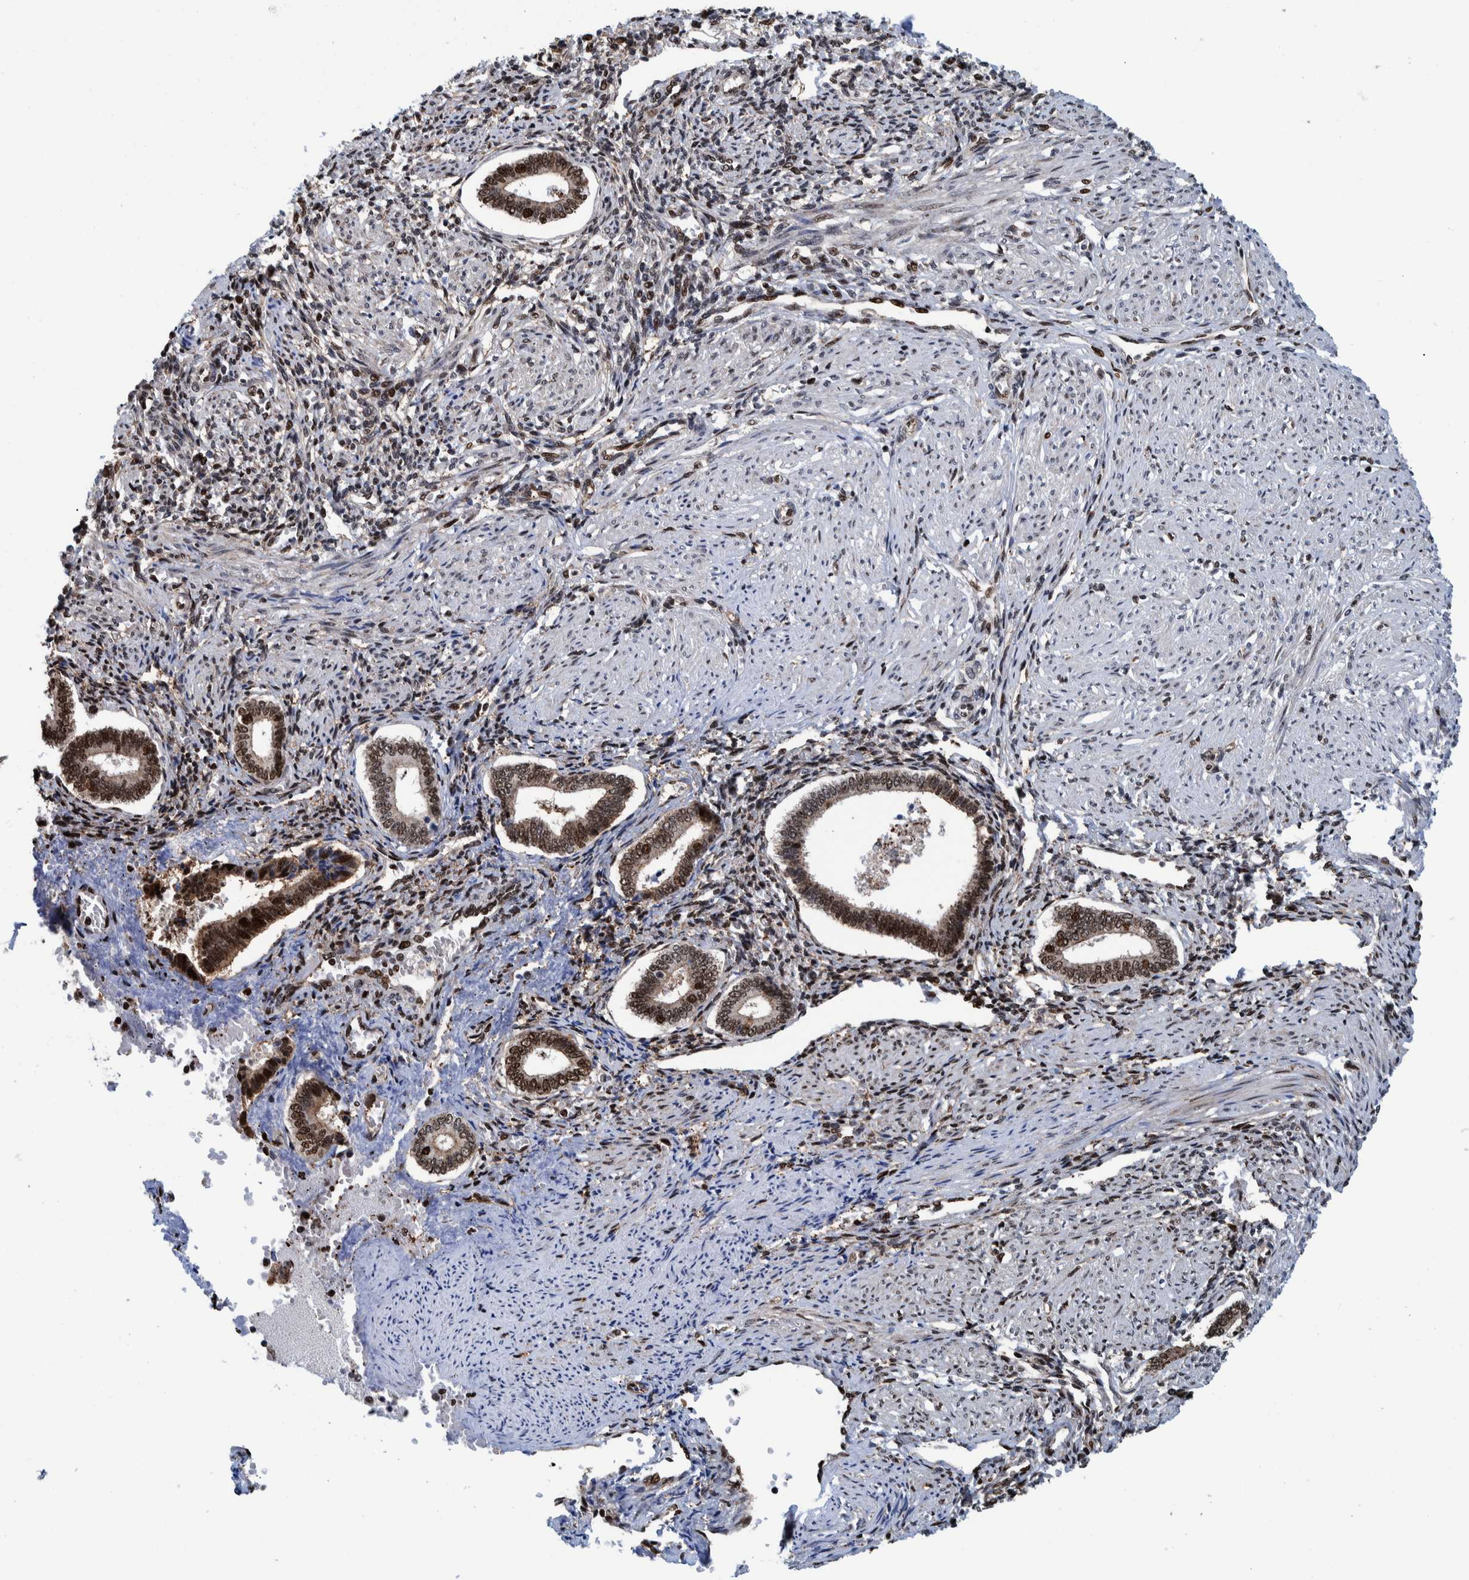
{"staining": {"intensity": "strong", "quantity": ">75%", "location": "nuclear"}, "tissue": "endometrium", "cell_type": "Cells in endometrial stroma", "image_type": "normal", "snomed": [{"axis": "morphology", "description": "Normal tissue, NOS"}, {"axis": "topography", "description": "Endometrium"}], "caption": "Immunohistochemistry (IHC) micrograph of normal endometrium: human endometrium stained using immunohistochemistry (IHC) displays high levels of strong protein expression localized specifically in the nuclear of cells in endometrial stroma, appearing as a nuclear brown color.", "gene": "HEATR9", "patient": {"sex": "female", "age": 42}}